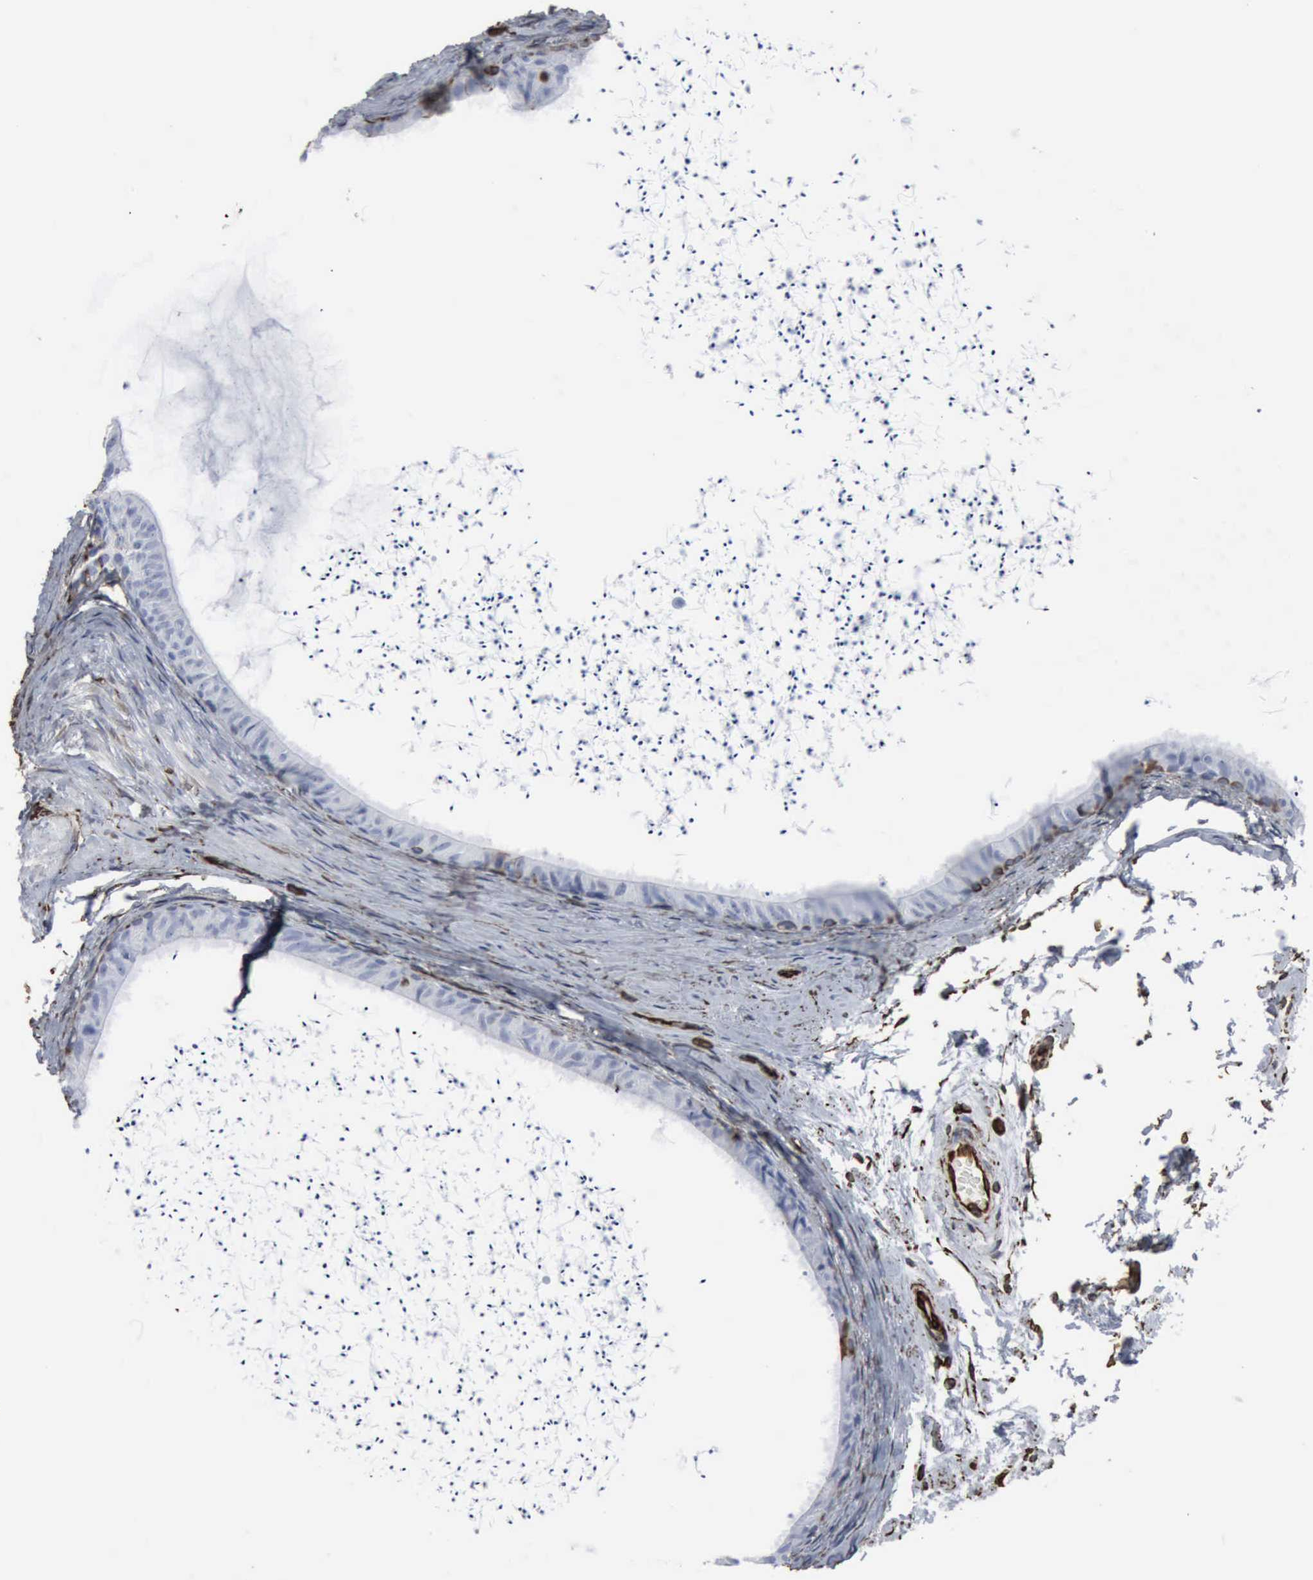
{"staining": {"intensity": "moderate", "quantity": "<25%", "location": "cytoplasmic/membranous,nuclear"}, "tissue": "epididymis", "cell_type": "Glandular cells", "image_type": "normal", "snomed": [{"axis": "morphology", "description": "Normal tissue, NOS"}, {"axis": "topography", "description": "Epididymis"}], "caption": "This image reveals immunohistochemistry staining of unremarkable epididymis, with low moderate cytoplasmic/membranous,nuclear staining in about <25% of glandular cells.", "gene": "CCNE1", "patient": {"sex": "male", "age": 77}}